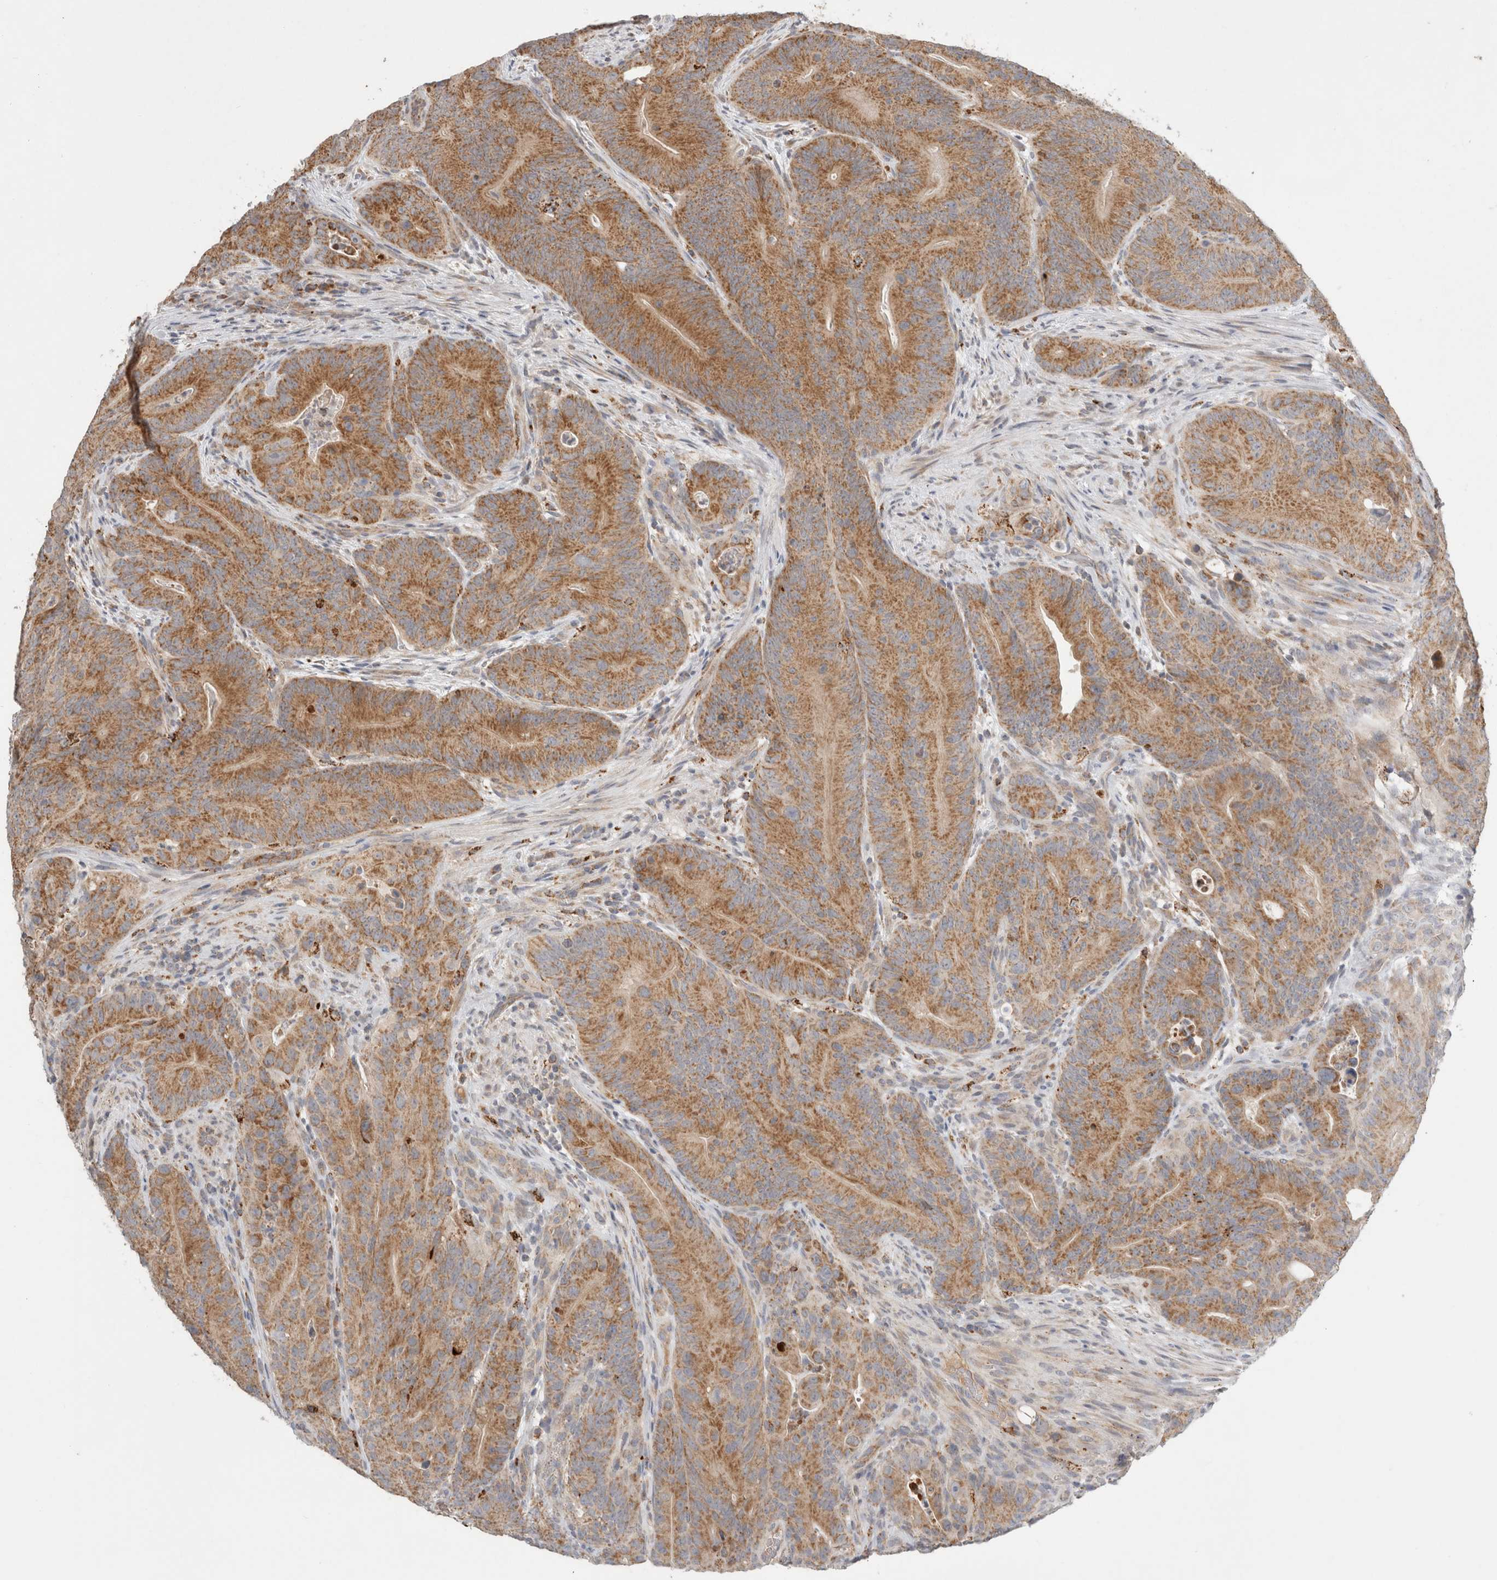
{"staining": {"intensity": "moderate", "quantity": ">75%", "location": "cytoplasmic/membranous"}, "tissue": "colorectal cancer", "cell_type": "Tumor cells", "image_type": "cancer", "snomed": [{"axis": "morphology", "description": "Normal tissue, NOS"}, {"axis": "topography", "description": "Colon"}], "caption": "Moderate cytoplasmic/membranous staining for a protein is appreciated in about >75% of tumor cells of colorectal cancer using immunohistochemistry.", "gene": "HROB", "patient": {"sex": "female", "age": 82}}